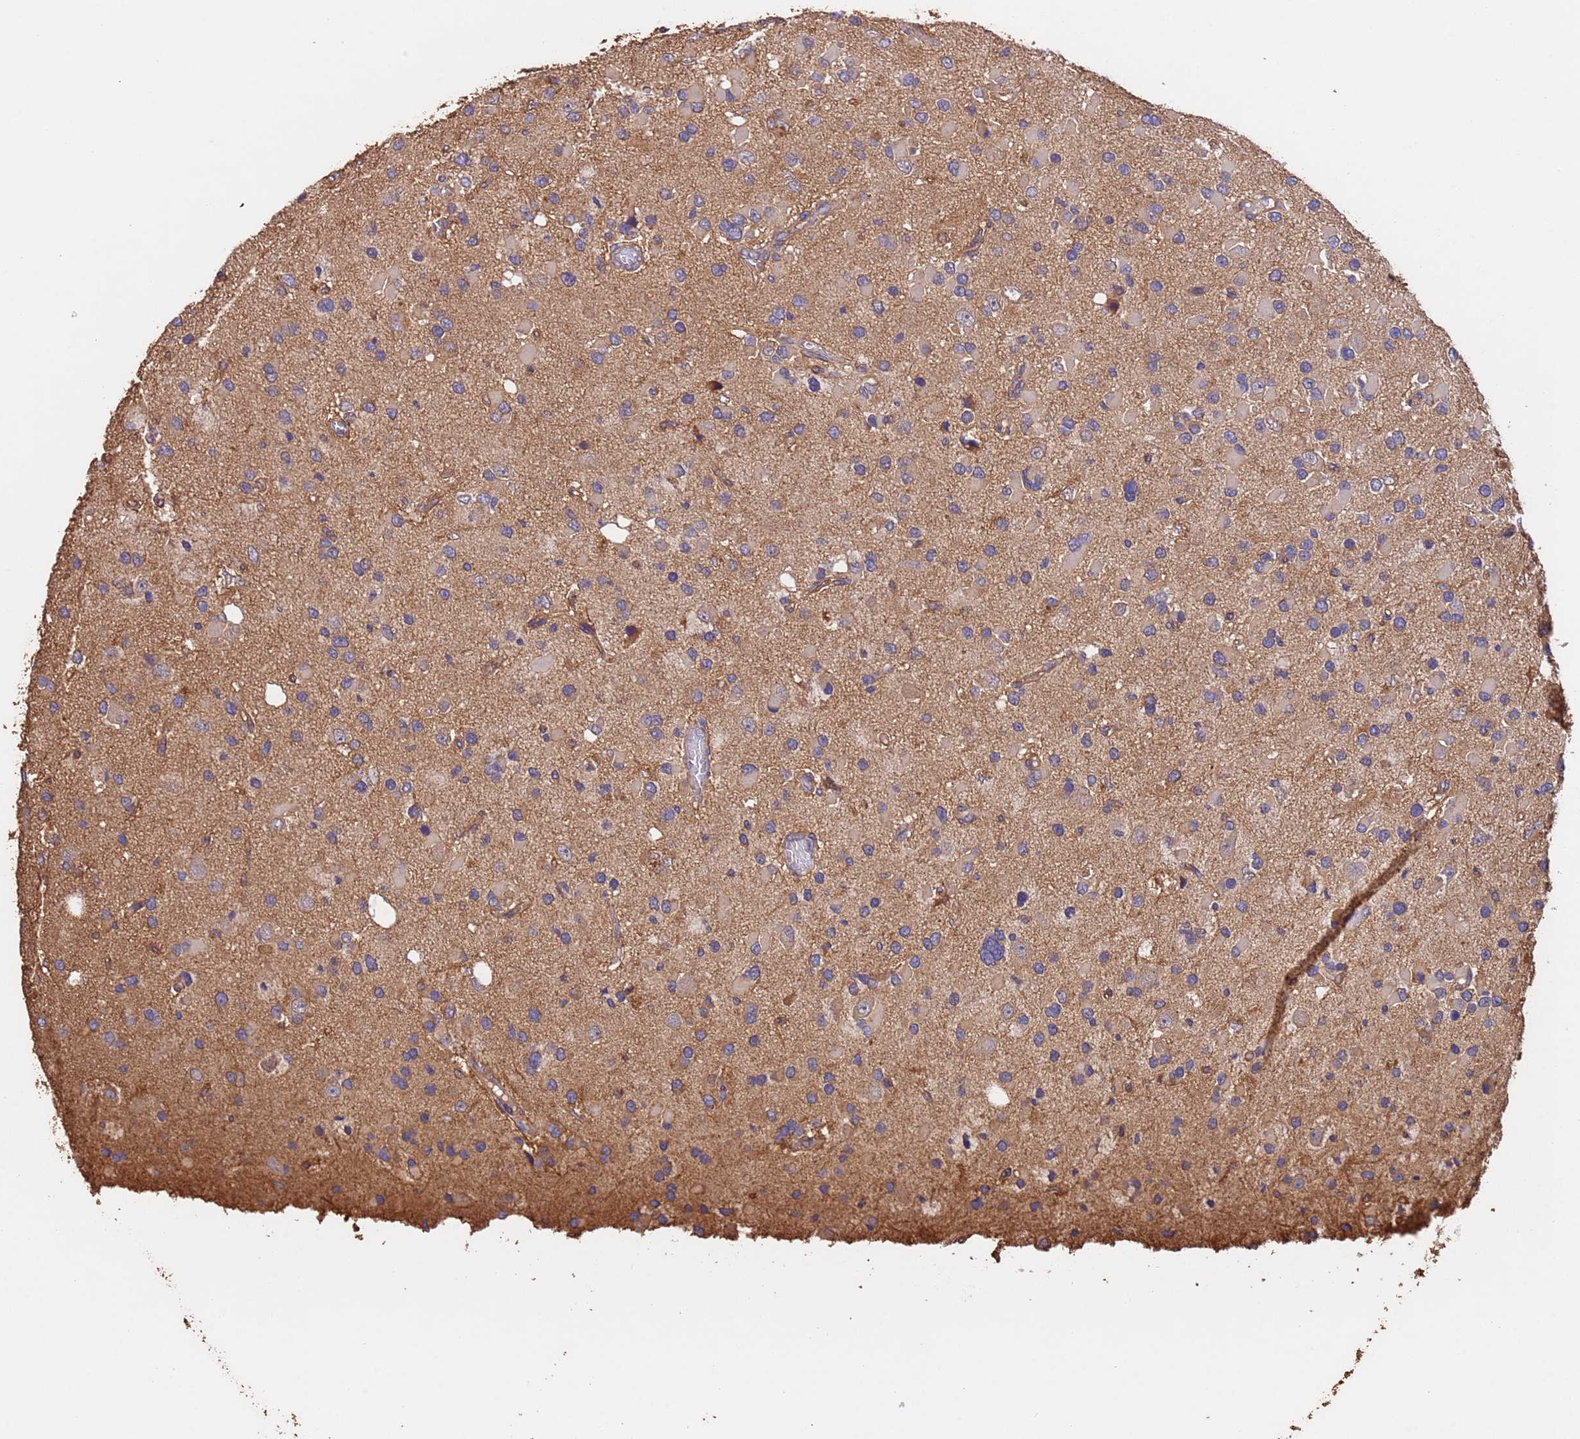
{"staining": {"intensity": "weak", "quantity": "<25%", "location": "cytoplasmic/membranous"}, "tissue": "glioma", "cell_type": "Tumor cells", "image_type": "cancer", "snomed": [{"axis": "morphology", "description": "Glioma, malignant, High grade"}, {"axis": "topography", "description": "Brain"}], "caption": "Image shows no significant protein staining in tumor cells of malignant glioma (high-grade).", "gene": "MTX3", "patient": {"sex": "male", "age": 53}}